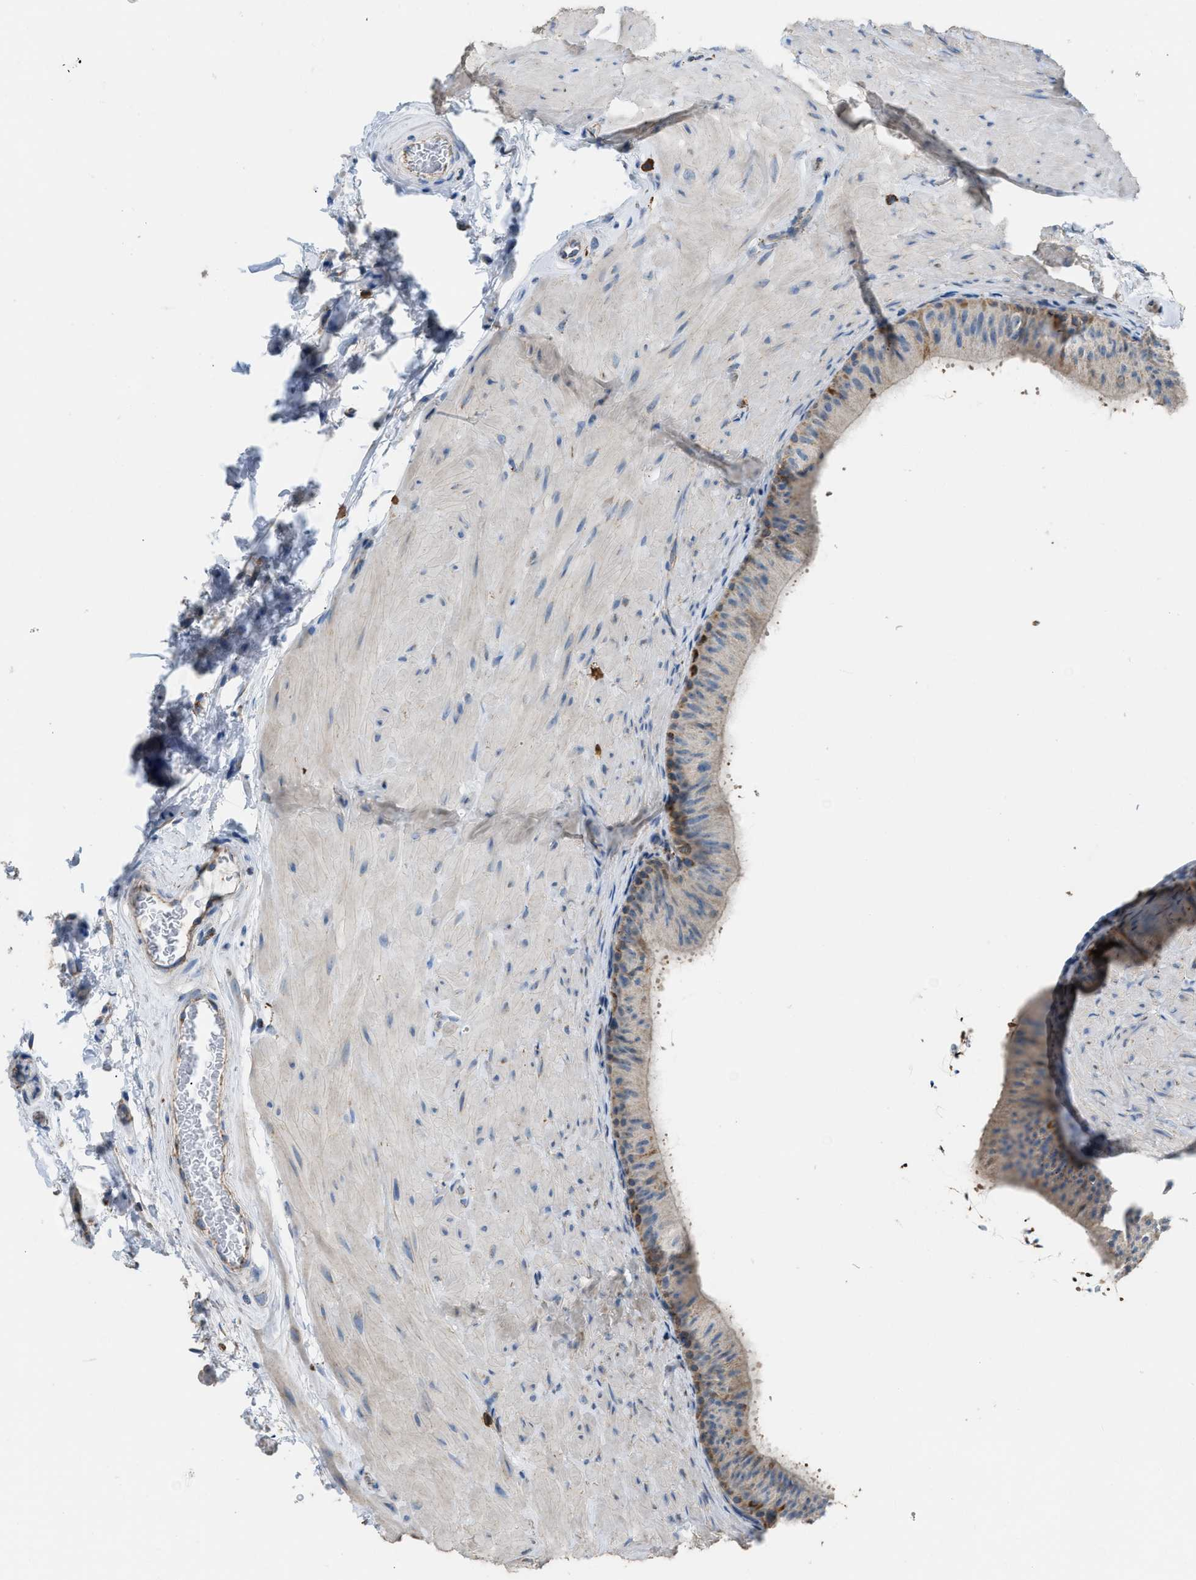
{"staining": {"intensity": "weak", "quantity": ">75%", "location": "cytoplasmic/membranous"}, "tissue": "epididymis", "cell_type": "Glandular cells", "image_type": "normal", "snomed": [{"axis": "morphology", "description": "Normal tissue, NOS"}, {"axis": "topography", "description": "Epididymis"}], "caption": "A high-resolution photomicrograph shows immunohistochemistry staining of benign epididymis, which displays weak cytoplasmic/membranous positivity in about >75% of glandular cells.", "gene": "ETFB", "patient": {"sex": "male", "age": 34}}